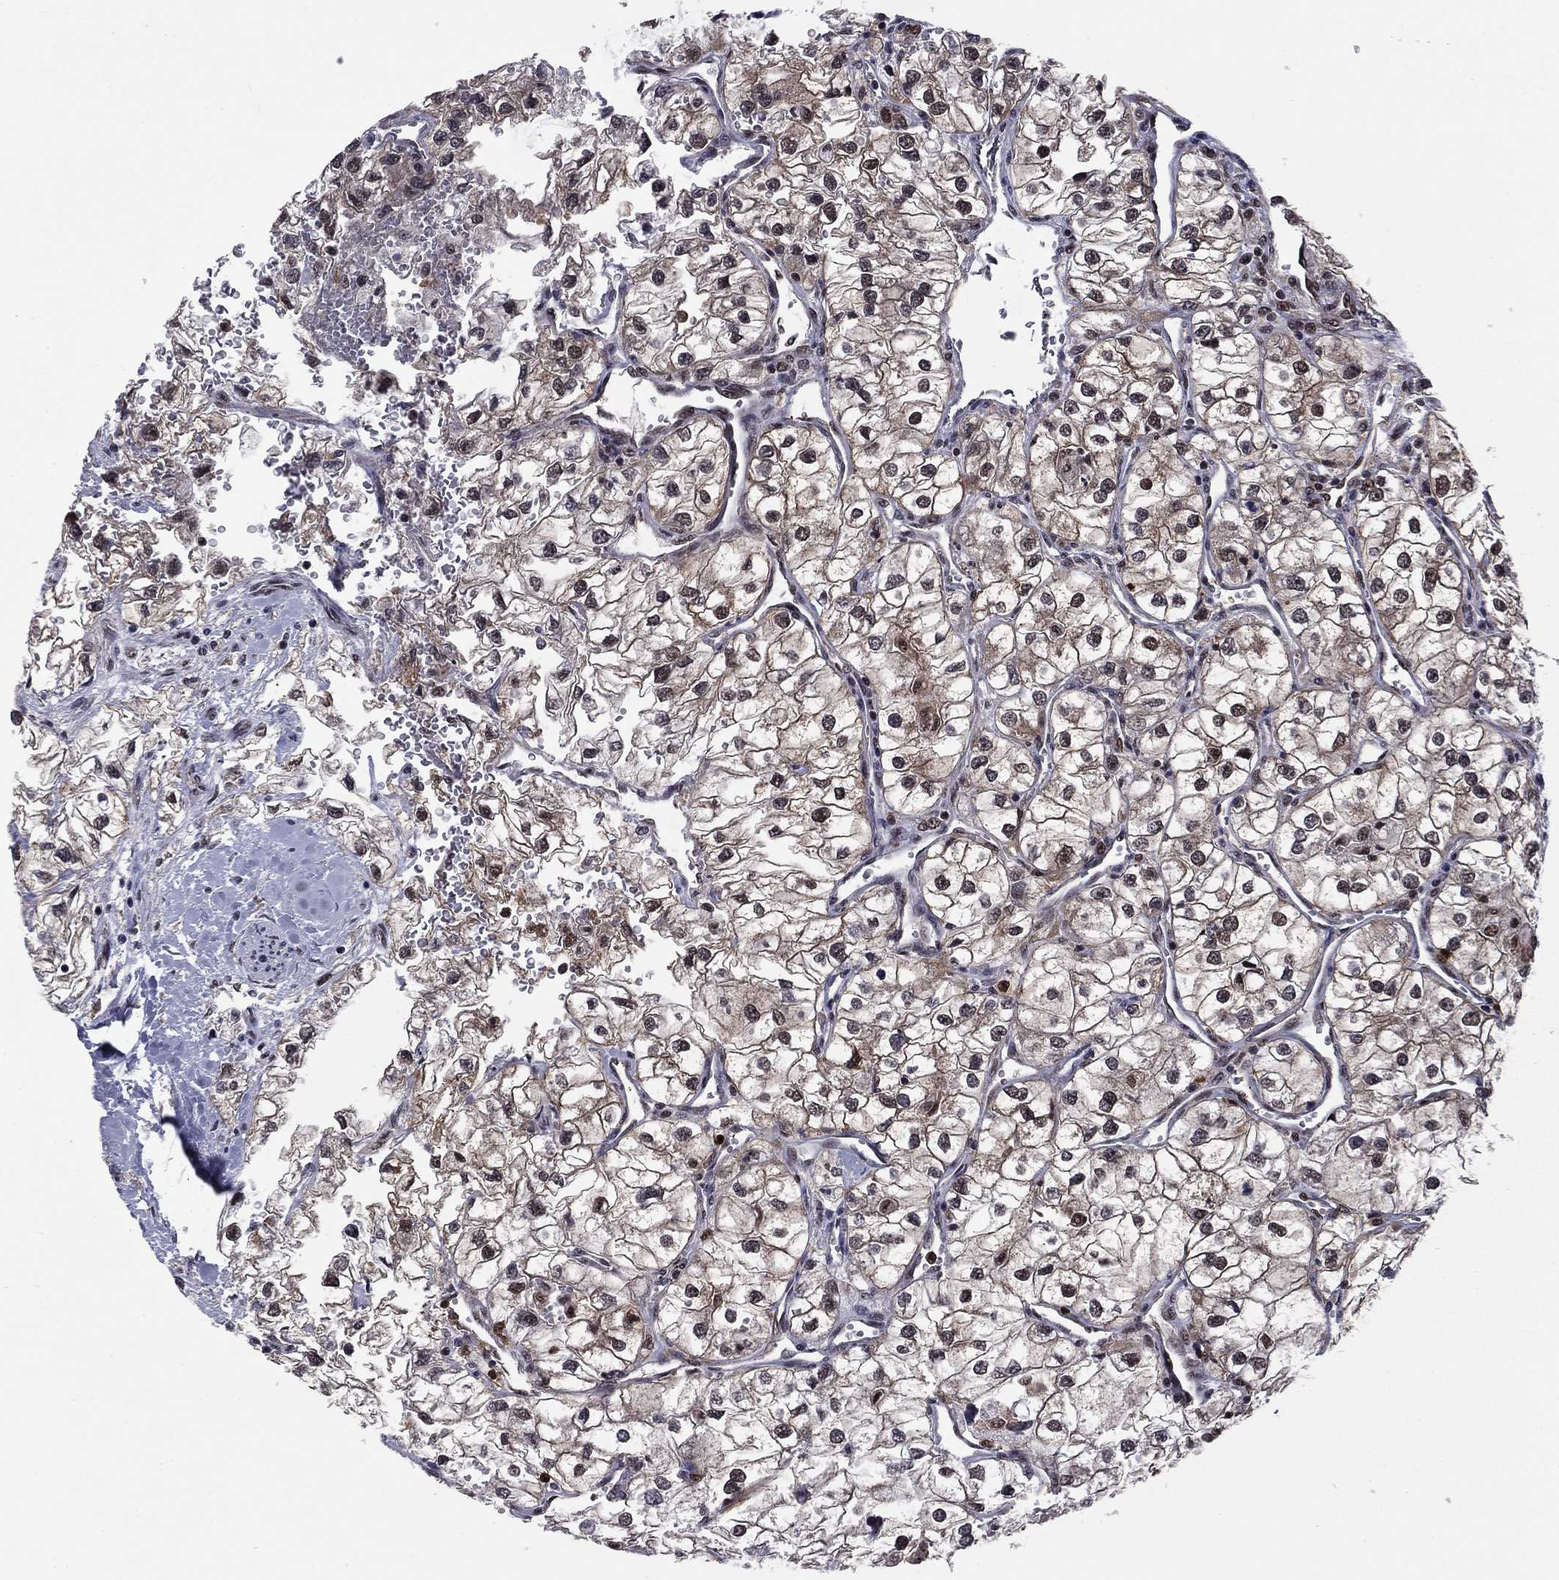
{"staining": {"intensity": "moderate", "quantity": "<25%", "location": "cytoplasmic/membranous,nuclear"}, "tissue": "renal cancer", "cell_type": "Tumor cells", "image_type": "cancer", "snomed": [{"axis": "morphology", "description": "Adenocarcinoma, NOS"}, {"axis": "topography", "description": "Kidney"}], "caption": "Adenocarcinoma (renal) stained for a protein exhibits moderate cytoplasmic/membranous and nuclear positivity in tumor cells.", "gene": "PSMD2", "patient": {"sex": "male", "age": 59}}